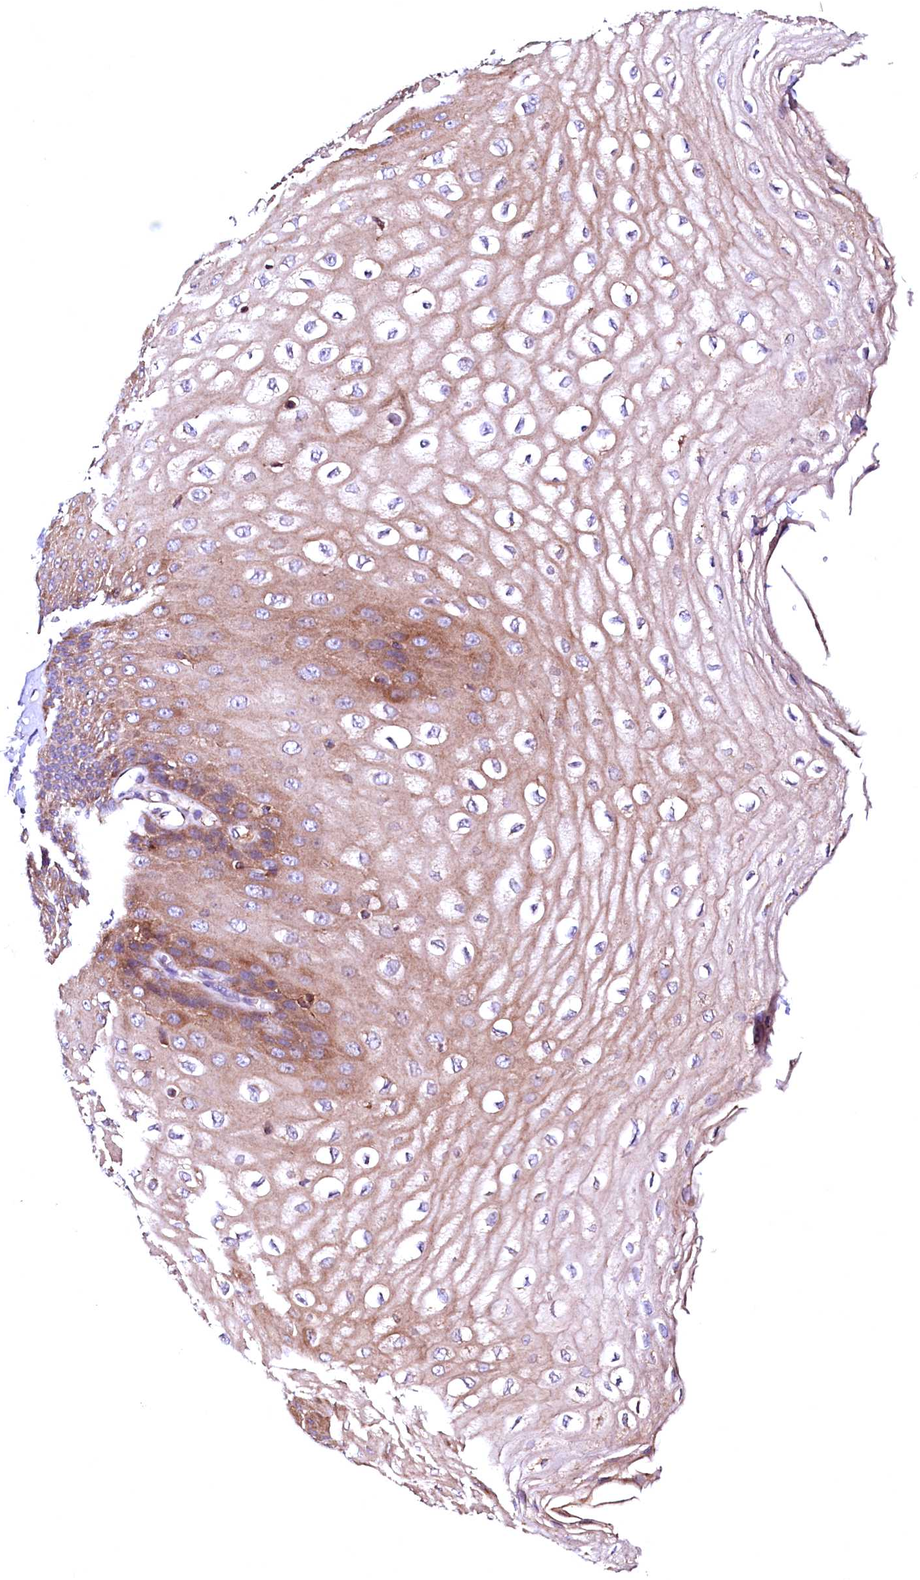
{"staining": {"intensity": "strong", "quantity": ">75%", "location": "cytoplasmic/membranous"}, "tissue": "esophagus", "cell_type": "Squamous epithelial cells", "image_type": "normal", "snomed": [{"axis": "morphology", "description": "Normal tissue, NOS"}, {"axis": "topography", "description": "Esophagus"}], "caption": "Protein staining displays strong cytoplasmic/membranous staining in about >75% of squamous epithelial cells in normal esophagus.", "gene": "GPR176", "patient": {"sex": "male", "age": 60}}